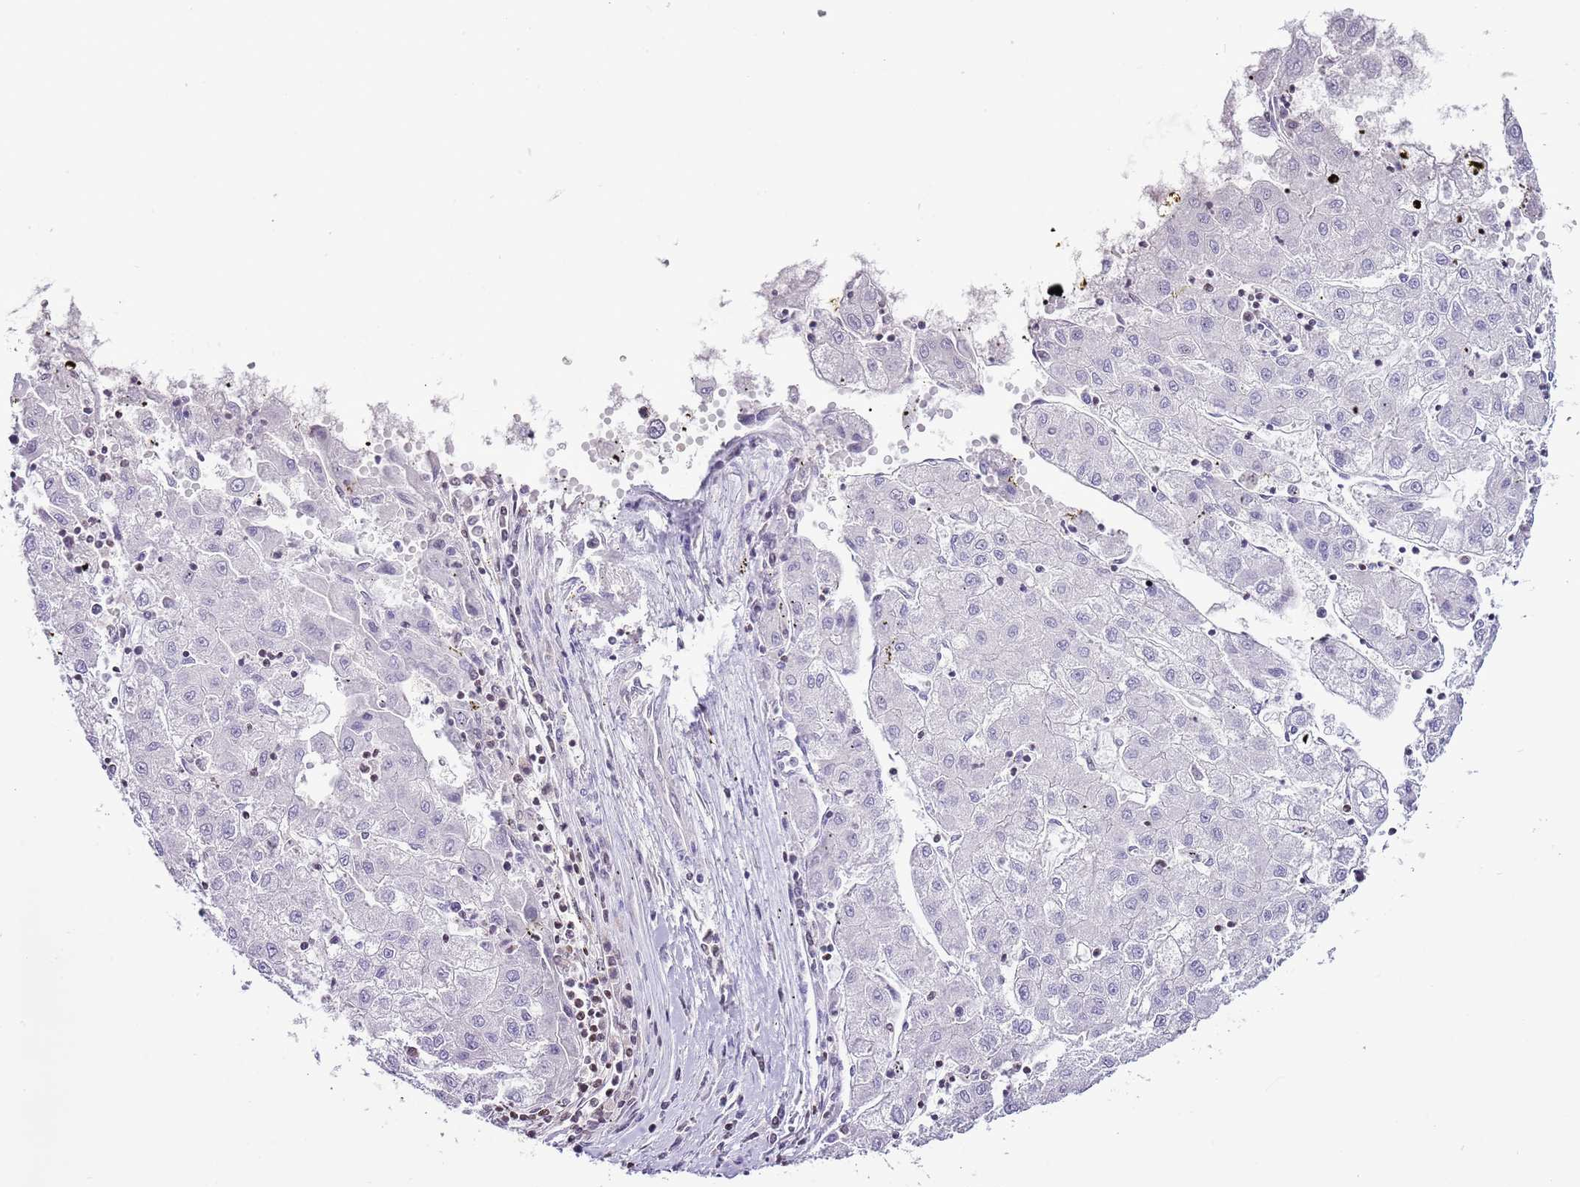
{"staining": {"intensity": "negative", "quantity": "none", "location": "none"}, "tissue": "liver cancer", "cell_type": "Tumor cells", "image_type": "cancer", "snomed": [{"axis": "morphology", "description": "Carcinoma, Hepatocellular, NOS"}, {"axis": "topography", "description": "Liver"}], "caption": "An IHC image of liver hepatocellular carcinoma is shown. There is no staining in tumor cells of liver hepatocellular carcinoma.", "gene": "SELENOH", "patient": {"sex": "male", "age": 72}}